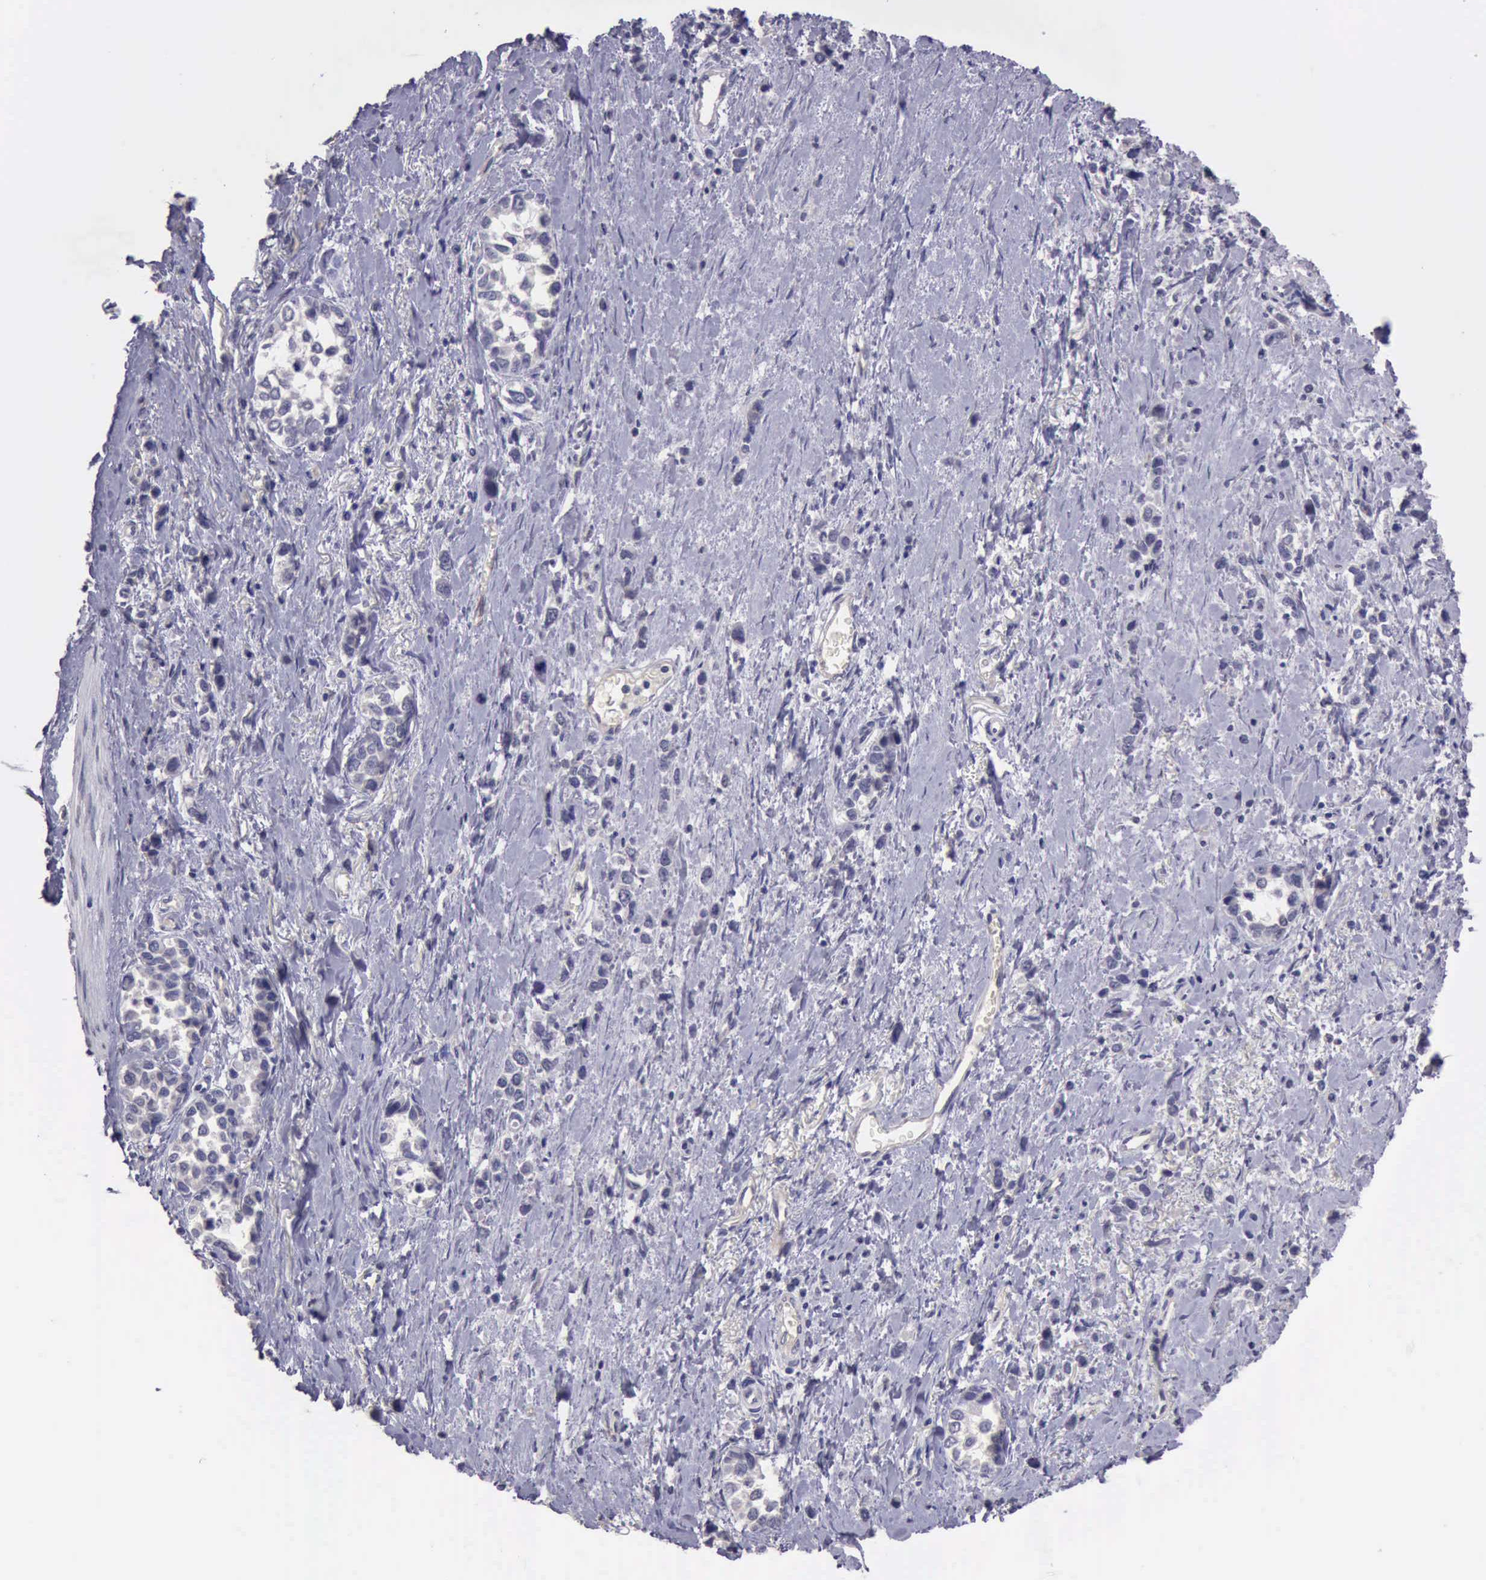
{"staining": {"intensity": "negative", "quantity": "none", "location": "none"}, "tissue": "stomach cancer", "cell_type": "Tumor cells", "image_type": "cancer", "snomed": [{"axis": "morphology", "description": "Adenocarcinoma, NOS"}, {"axis": "topography", "description": "Stomach, upper"}], "caption": "IHC histopathology image of human adenocarcinoma (stomach) stained for a protein (brown), which reveals no expression in tumor cells.", "gene": "KCND1", "patient": {"sex": "male", "age": 76}}